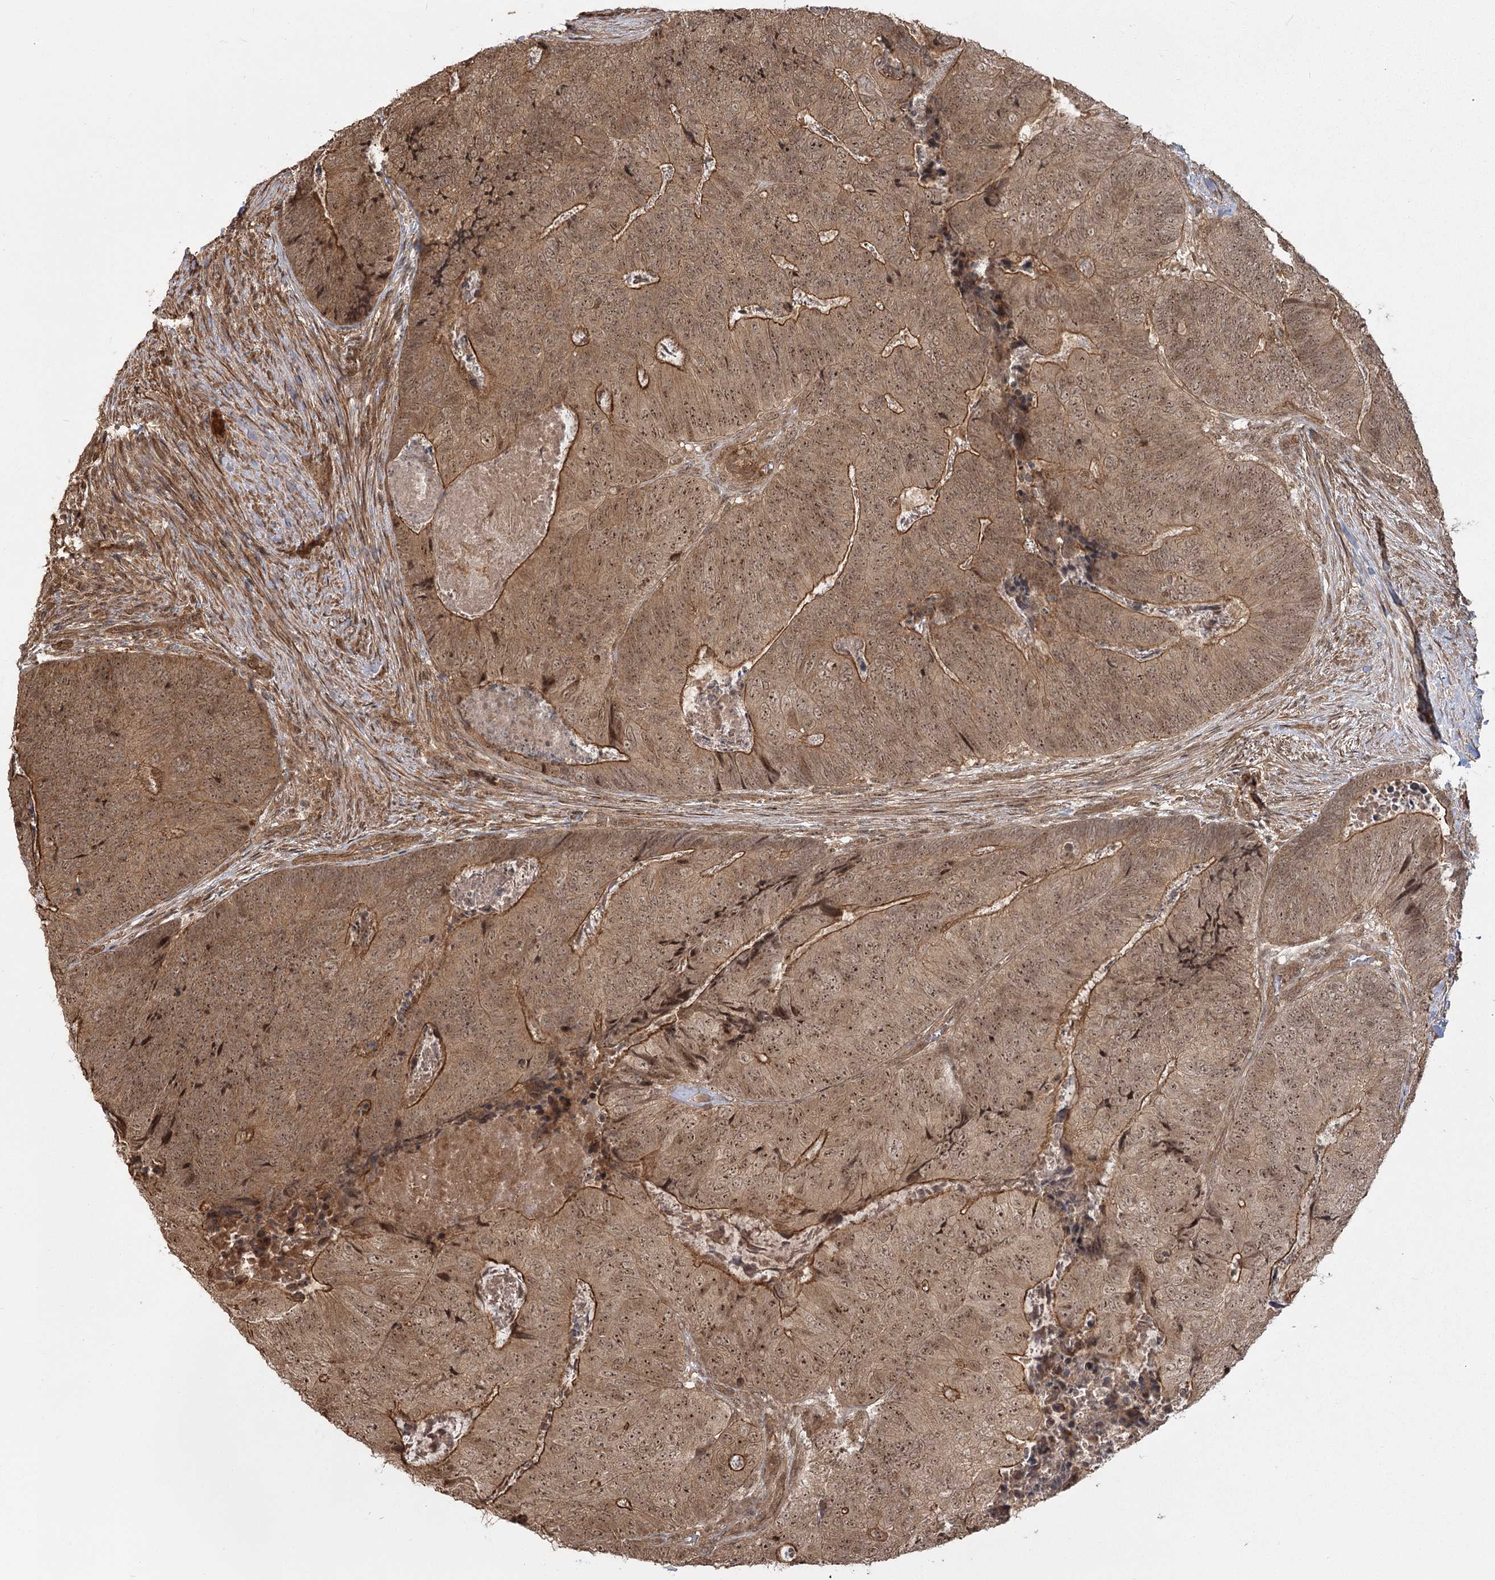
{"staining": {"intensity": "moderate", "quantity": ">75%", "location": "cytoplasmic/membranous,nuclear"}, "tissue": "colorectal cancer", "cell_type": "Tumor cells", "image_type": "cancer", "snomed": [{"axis": "morphology", "description": "Adenocarcinoma, NOS"}, {"axis": "topography", "description": "Colon"}], "caption": "Colorectal adenocarcinoma stained with immunohistochemistry (IHC) shows moderate cytoplasmic/membranous and nuclear staining in about >75% of tumor cells.", "gene": "R3HDM2", "patient": {"sex": "female", "age": 67}}